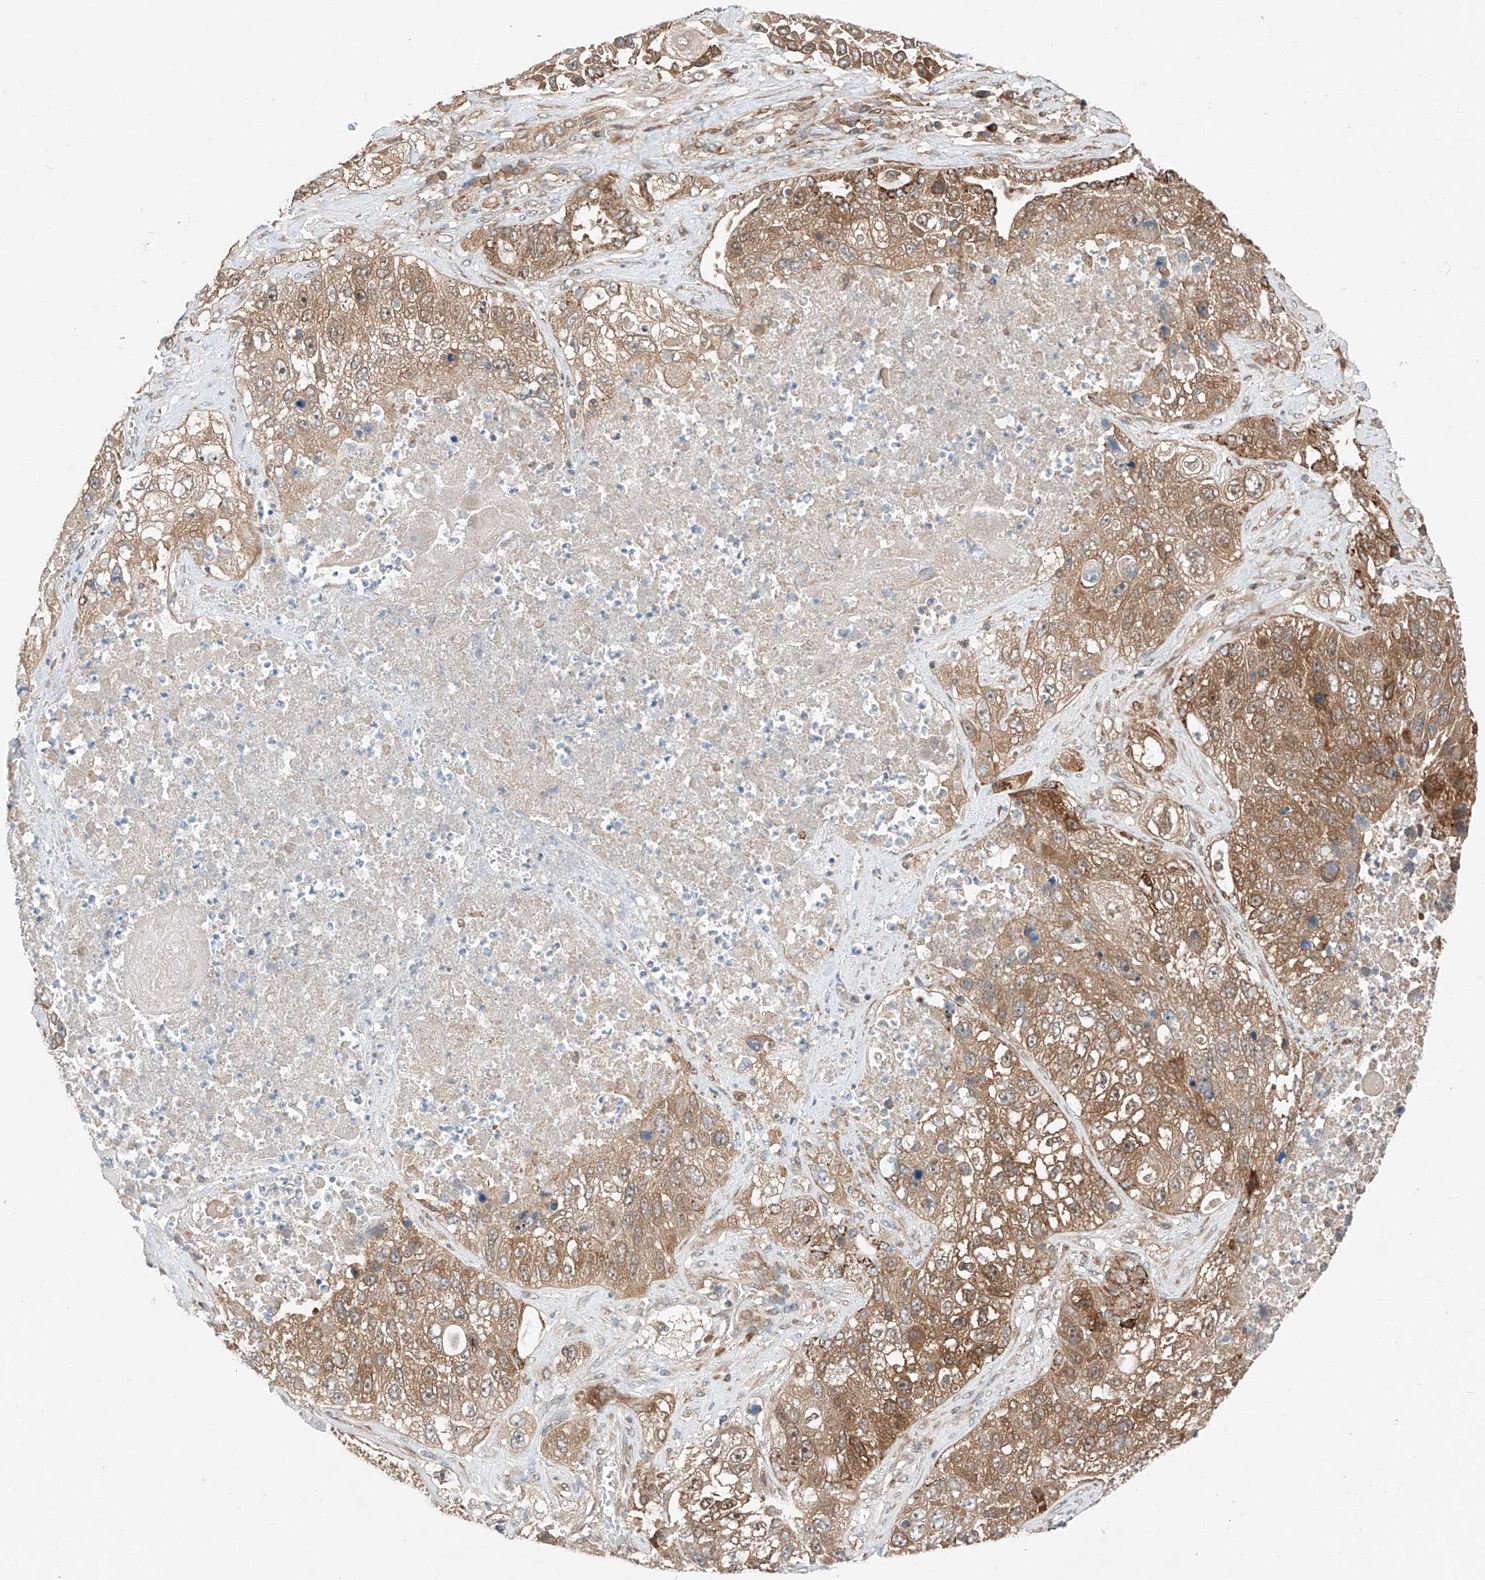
{"staining": {"intensity": "moderate", "quantity": ">75%", "location": "cytoplasmic/membranous"}, "tissue": "lung cancer", "cell_type": "Tumor cells", "image_type": "cancer", "snomed": [{"axis": "morphology", "description": "Squamous cell carcinoma, NOS"}, {"axis": "topography", "description": "Lung"}], "caption": "Human squamous cell carcinoma (lung) stained for a protein (brown) shows moderate cytoplasmic/membranous positive staining in about >75% of tumor cells.", "gene": "RUSC1", "patient": {"sex": "male", "age": 61}}